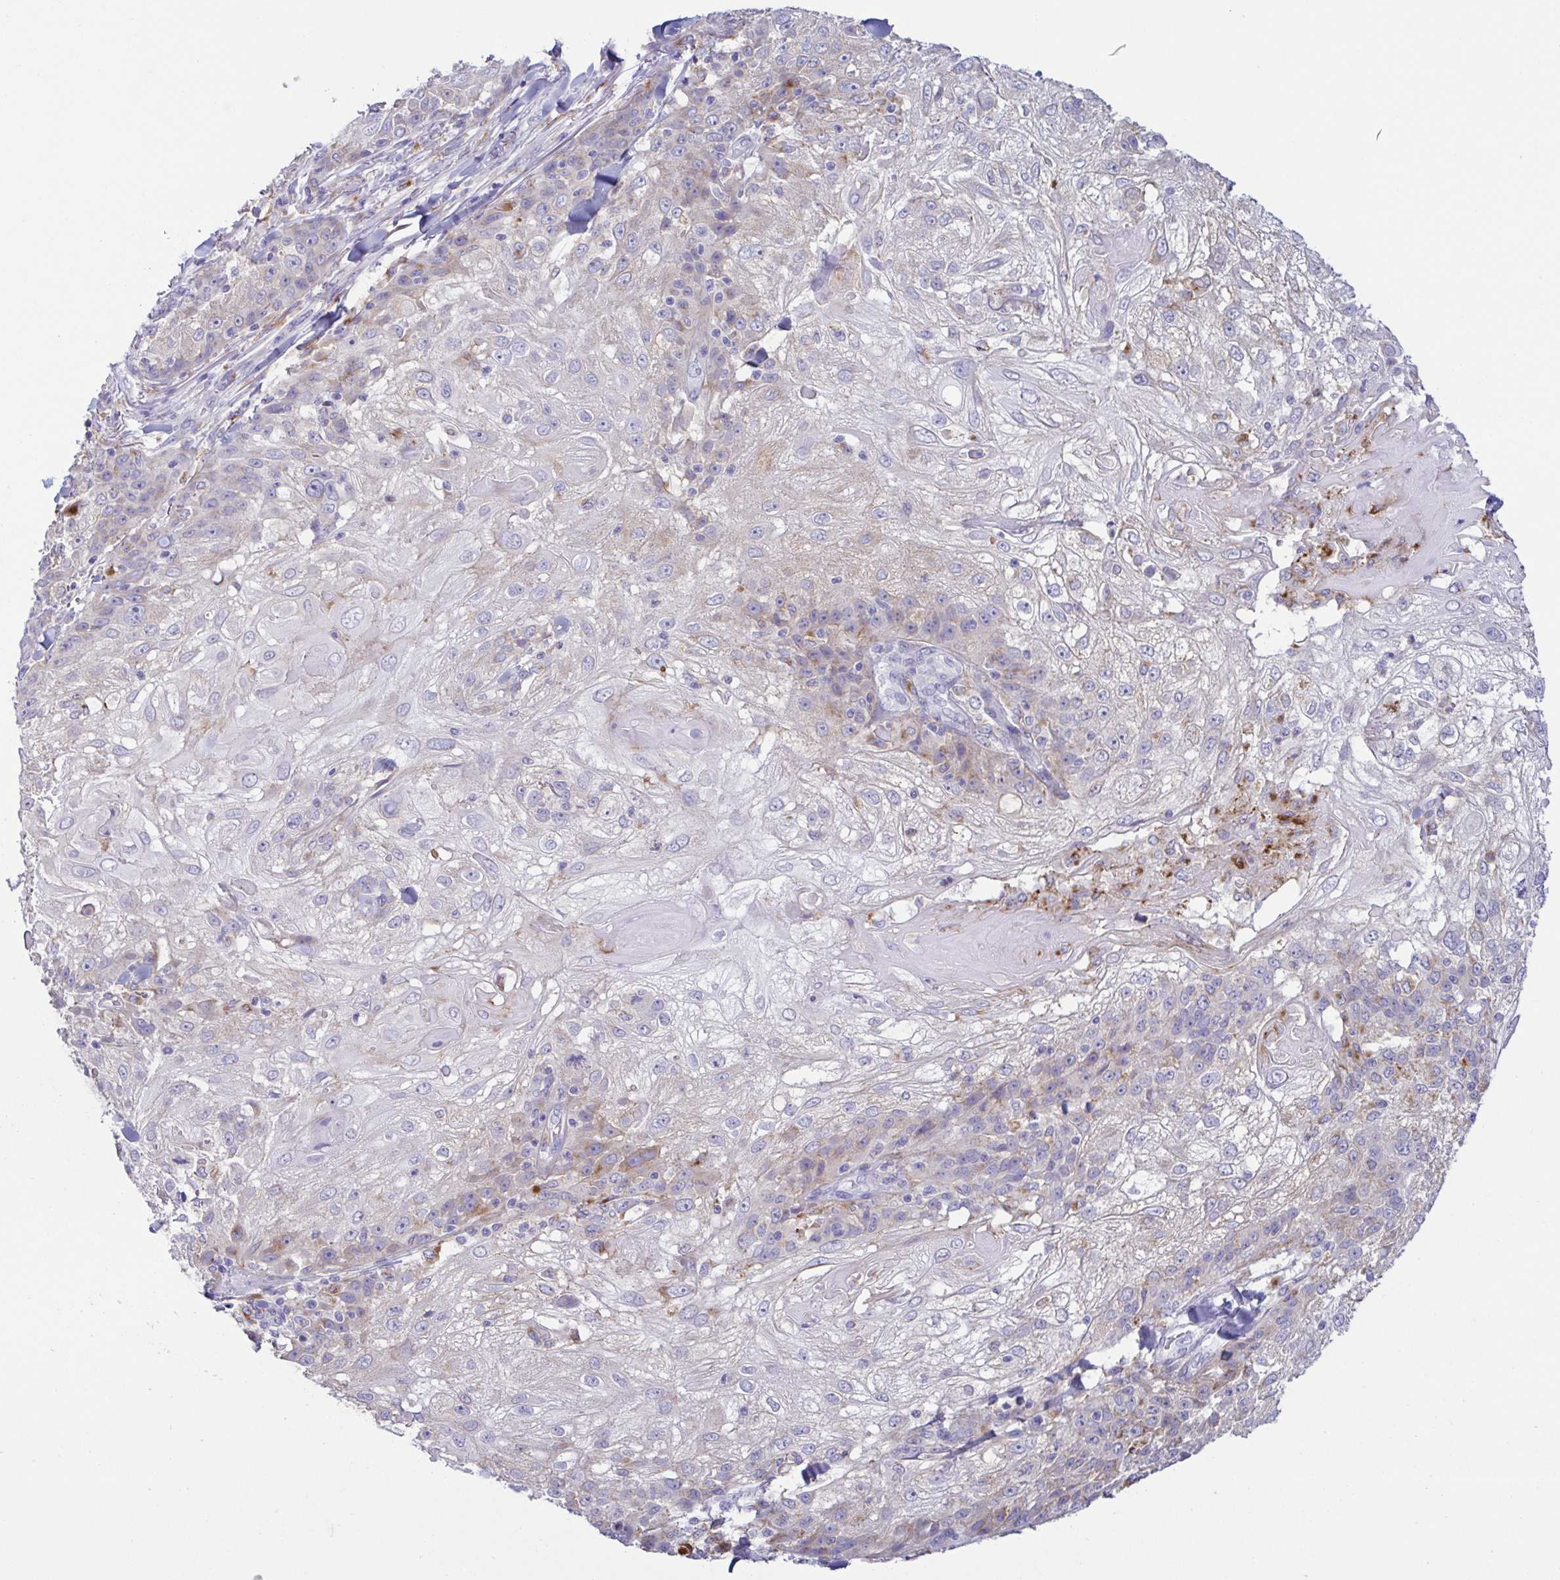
{"staining": {"intensity": "weak", "quantity": "<25%", "location": "cytoplasmic/membranous"}, "tissue": "skin cancer", "cell_type": "Tumor cells", "image_type": "cancer", "snomed": [{"axis": "morphology", "description": "Normal tissue, NOS"}, {"axis": "morphology", "description": "Squamous cell carcinoma, NOS"}, {"axis": "topography", "description": "Skin"}], "caption": "Immunohistochemical staining of skin squamous cell carcinoma displays no significant staining in tumor cells.", "gene": "ATP6V1G2", "patient": {"sex": "female", "age": 83}}